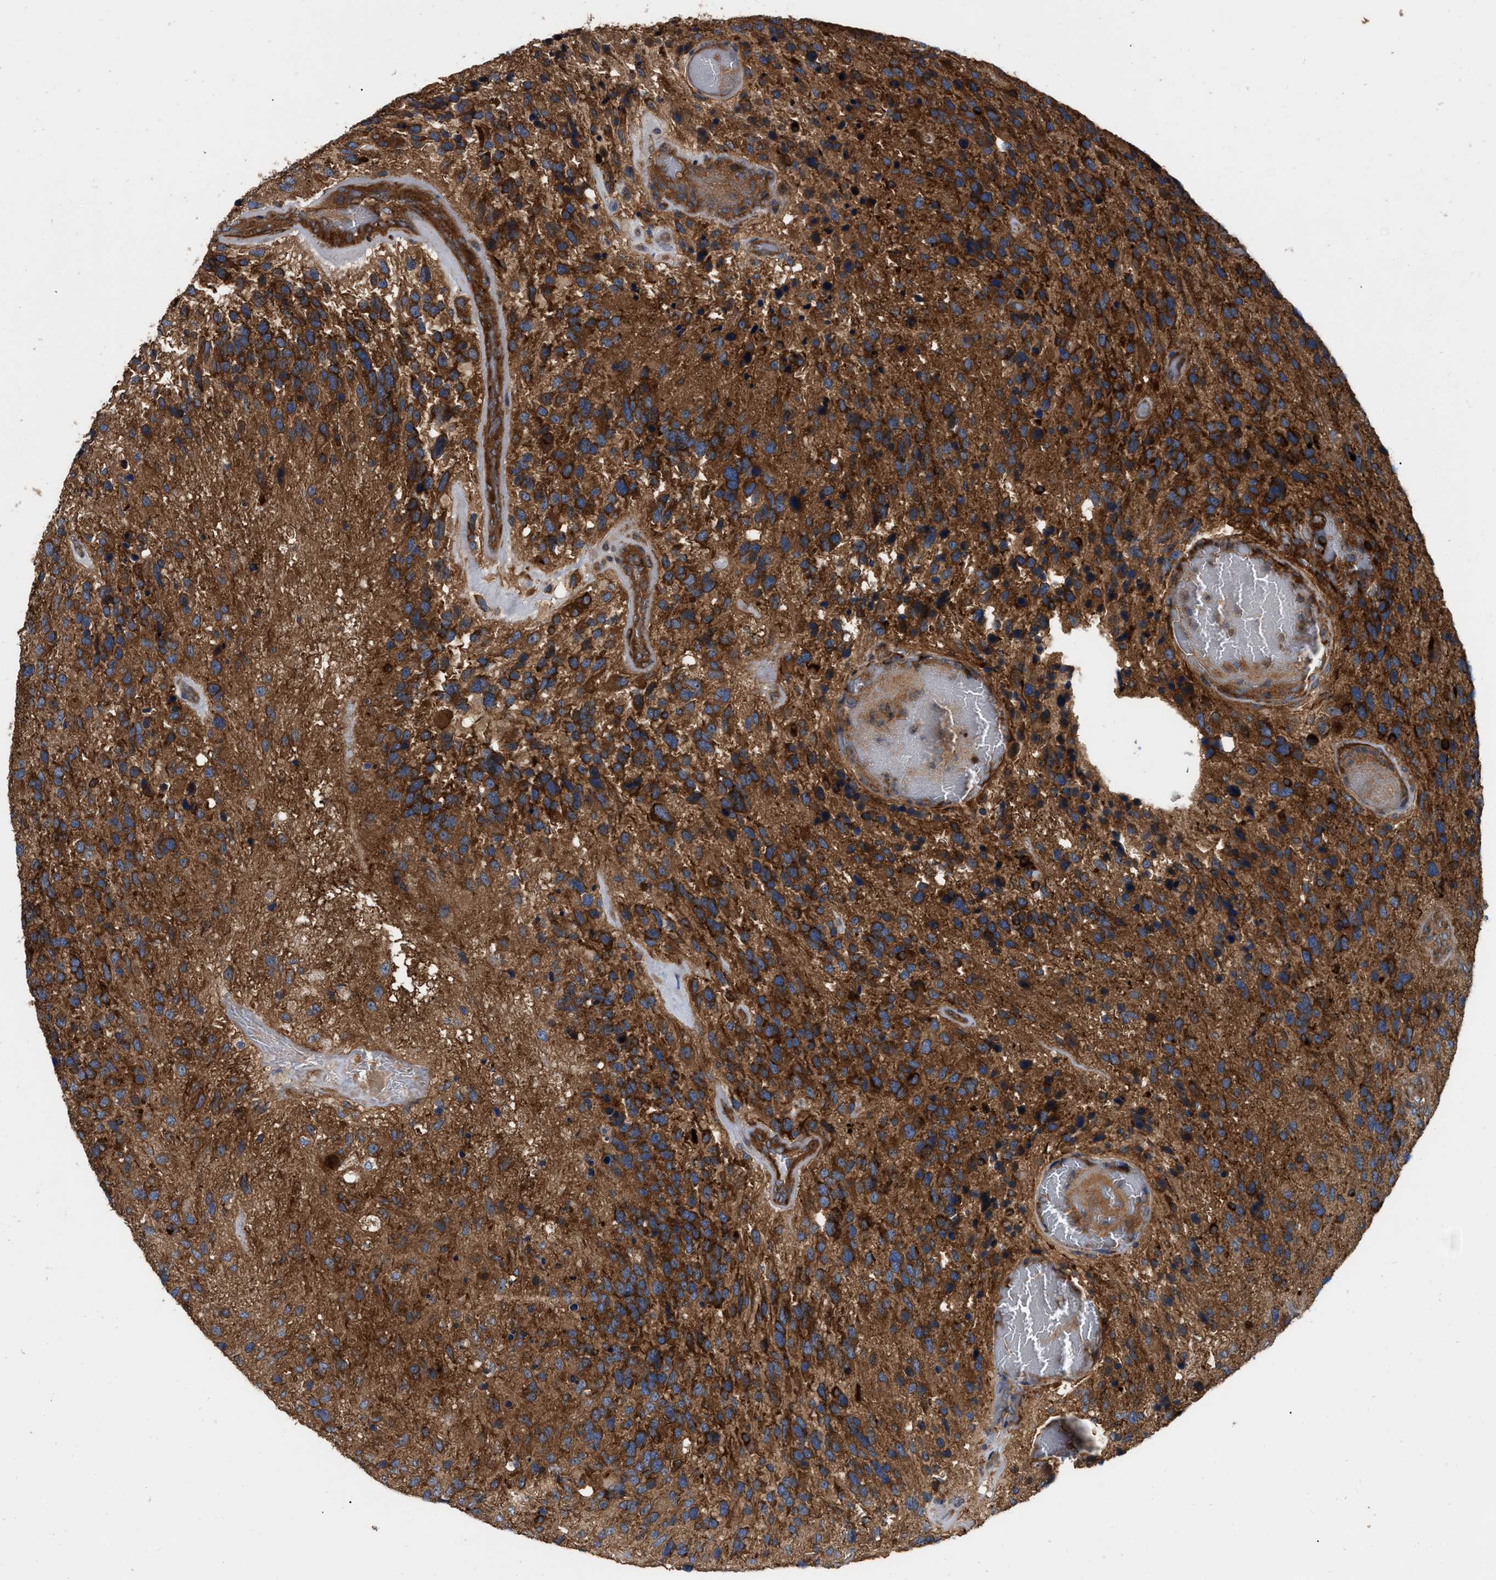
{"staining": {"intensity": "strong", "quantity": ">75%", "location": "cytoplasmic/membranous"}, "tissue": "glioma", "cell_type": "Tumor cells", "image_type": "cancer", "snomed": [{"axis": "morphology", "description": "Glioma, malignant, High grade"}, {"axis": "topography", "description": "Brain"}], "caption": "A histopathology image of human malignant high-grade glioma stained for a protein demonstrates strong cytoplasmic/membranous brown staining in tumor cells.", "gene": "RABEP1", "patient": {"sex": "female", "age": 58}}